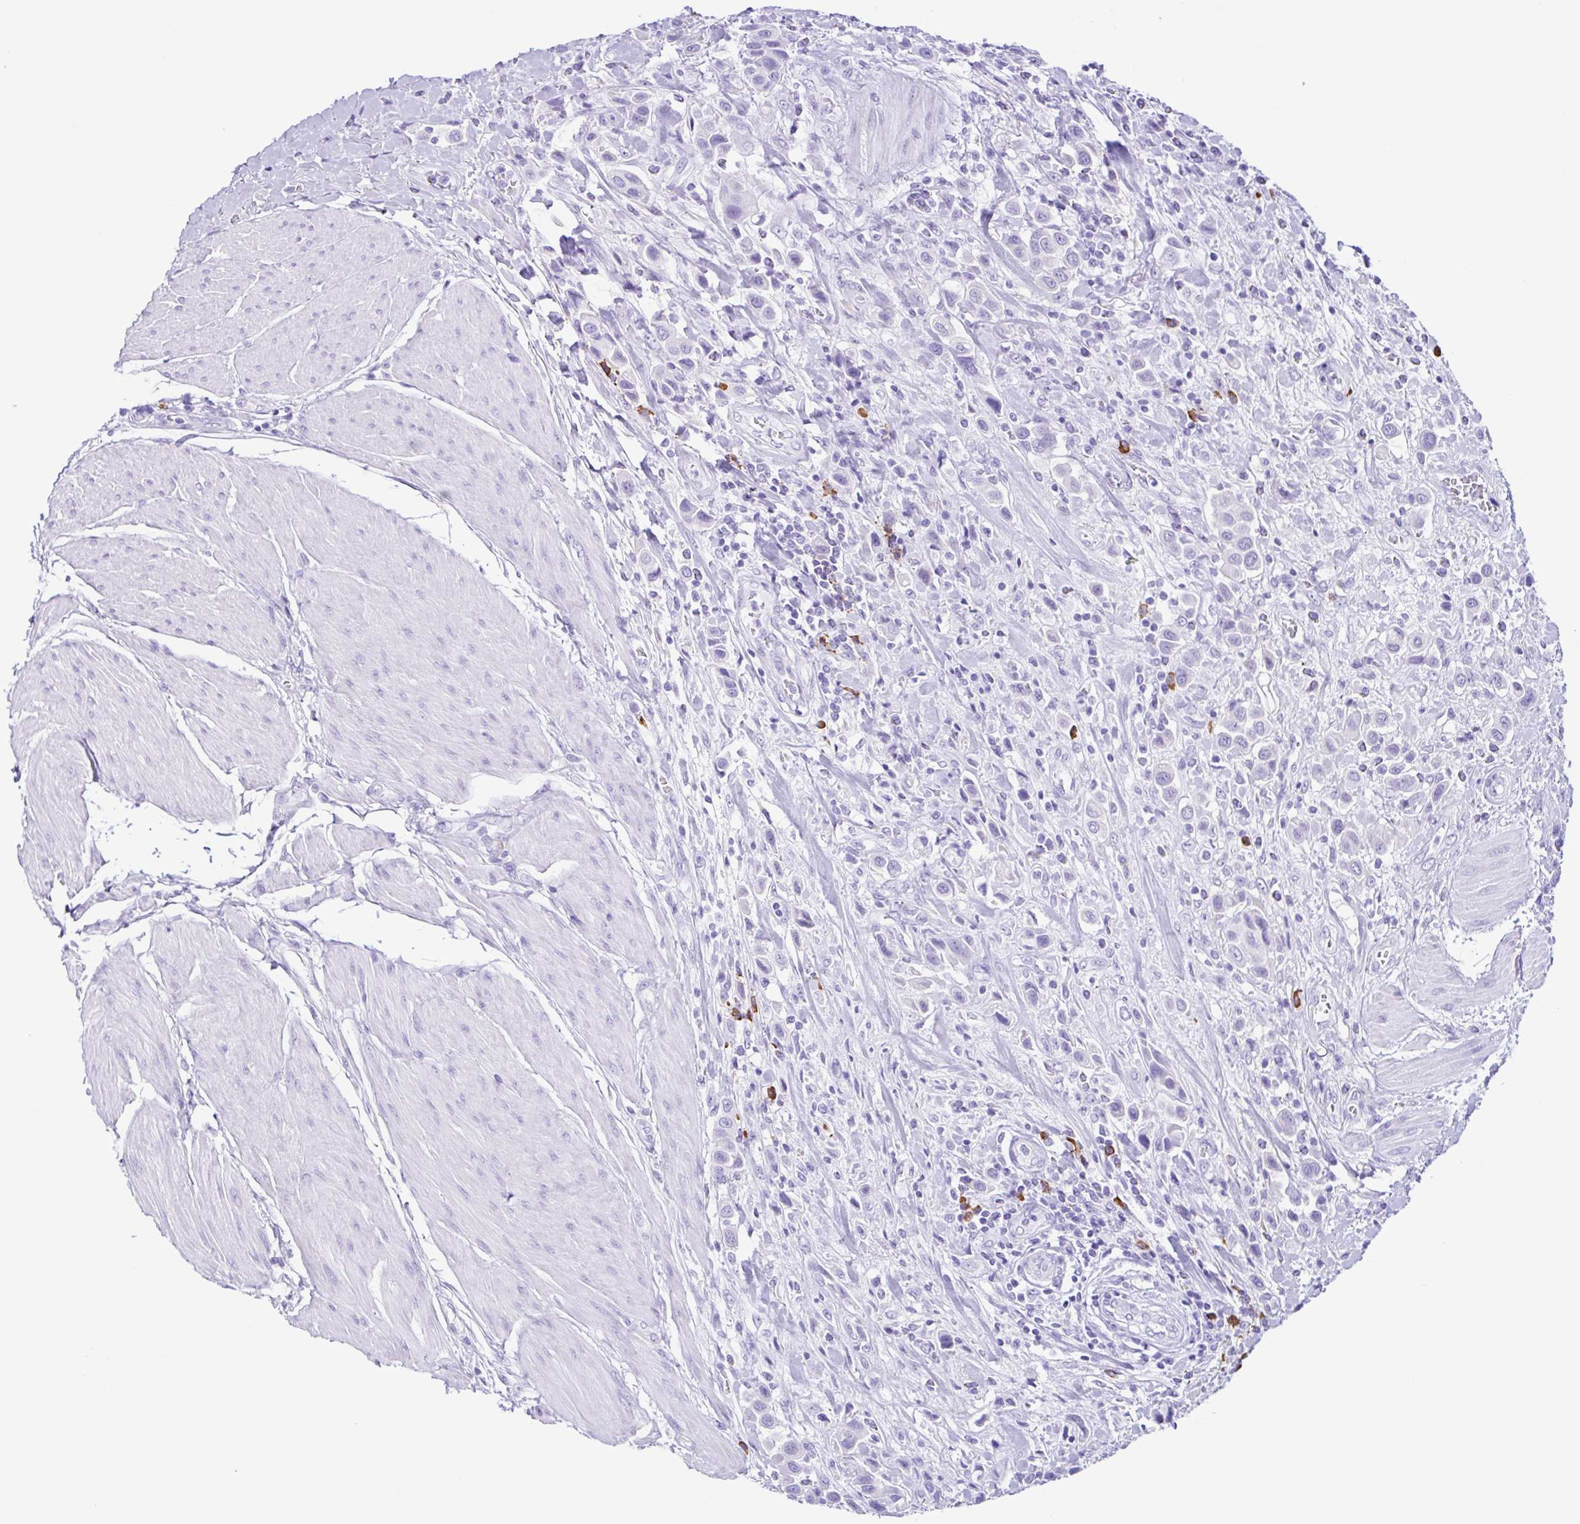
{"staining": {"intensity": "negative", "quantity": "none", "location": "none"}, "tissue": "urothelial cancer", "cell_type": "Tumor cells", "image_type": "cancer", "snomed": [{"axis": "morphology", "description": "Urothelial carcinoma, High grade"}, {"axis": "topography", "description": "Urinary bladder"}], "caption": "Human high-grade urothelial carcinoma stained for a protein using immunohistochemistry (IHC) exhibits no expression in tumor cells.", "gene": "PIGF", "patient": {"sex": "male", "age": 50}}